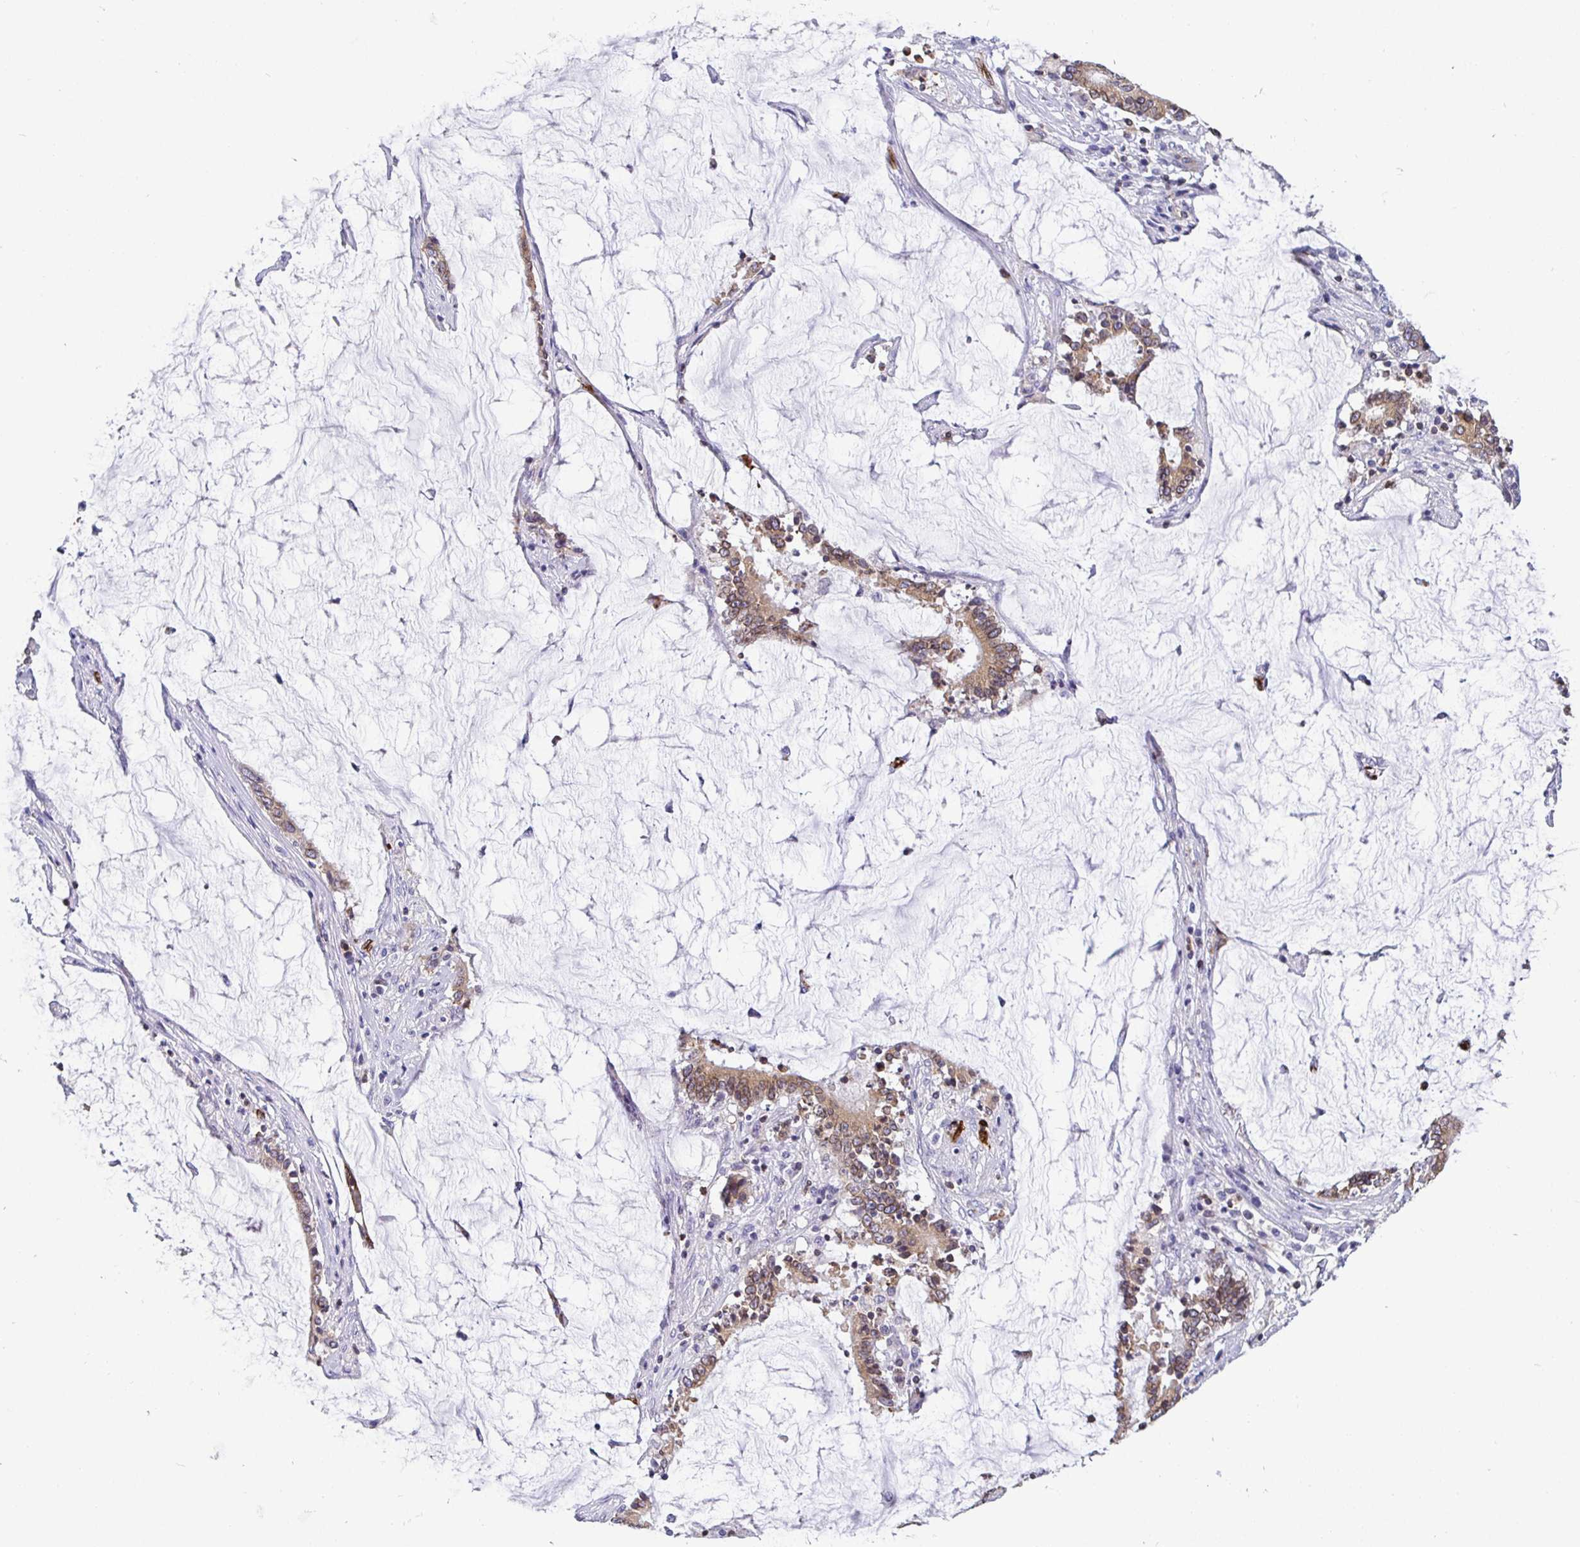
{"staining": {"intensity": "weak", "quantity": ">75%", "location": "cytoplasmic/membranous"}, "tissue": "stomach cancer", "cell_type": "Tumor cells", "image_type": "cancer", "snomed": [{"axis": "morphology", "description": "Adenocarcinoma, NOS"}, {"axis": "topography", "description": "Stomach, upper"}], "caption": "Protein analysis of adenocarcinoma (stomach) tissue reveals weak cytoplasmic/membranous staining in about >75% of tumor cells.", "gene": "TP53I11", "patient": {"sex": "male", "age": 68}}